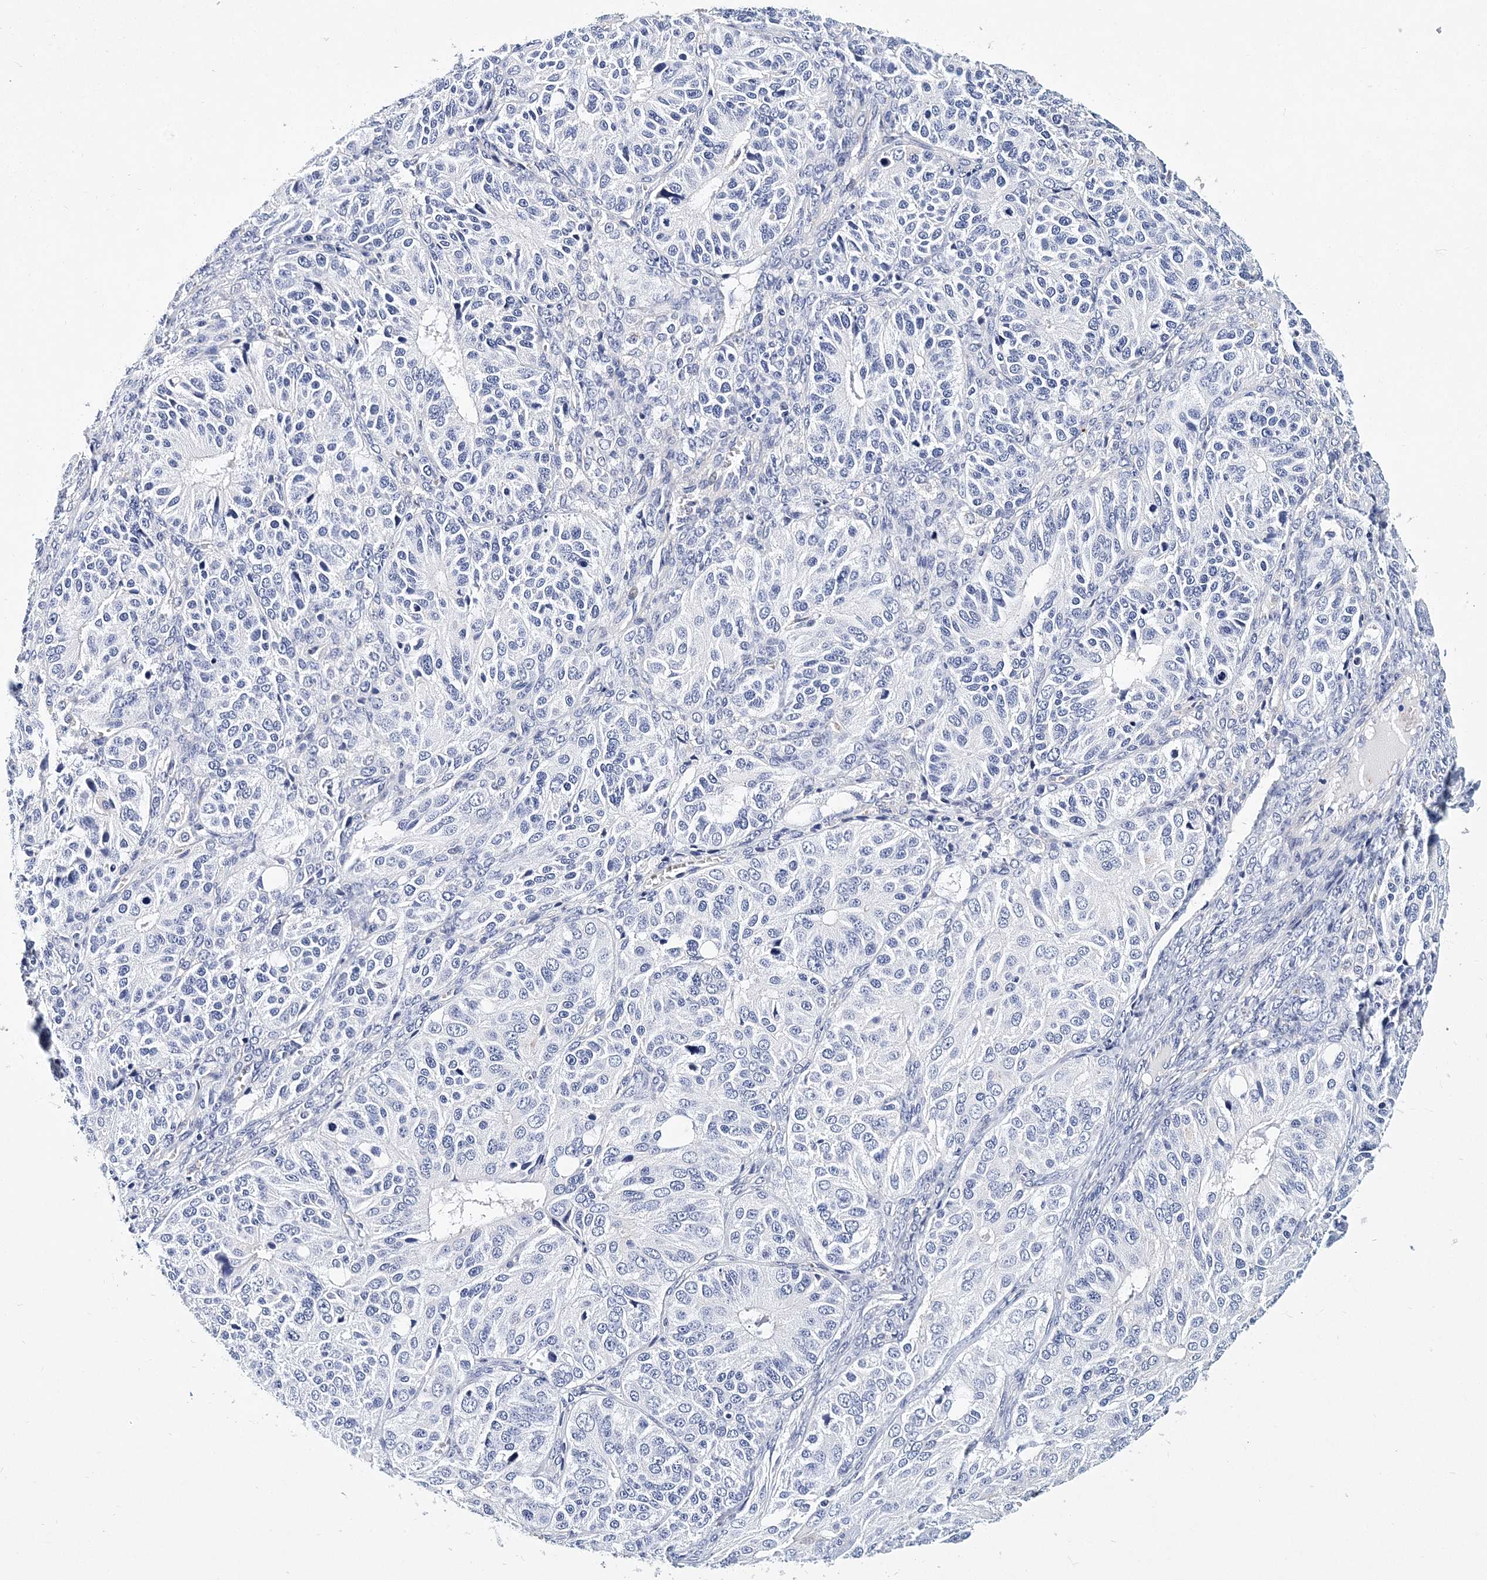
{"staining": {"intensity": "negative", "quantity": "none", "location": "none"}, "tissue": "ovarian cancer", "cell_type": "Tumor cells", "image_type": "cancer", "snomed": [{"axis": "morphology", "description": "Carcinoma, endometroid"}, {"axis": "topography", "description": "Ovary"}], "caption": "An immunohistochemistry micrograph of ovarian cancer is shown. There is no staining in tumor cells of ovarian cancer.", "gene": "ITGA2B", "patient": {"sex": "female", "age": 51}}